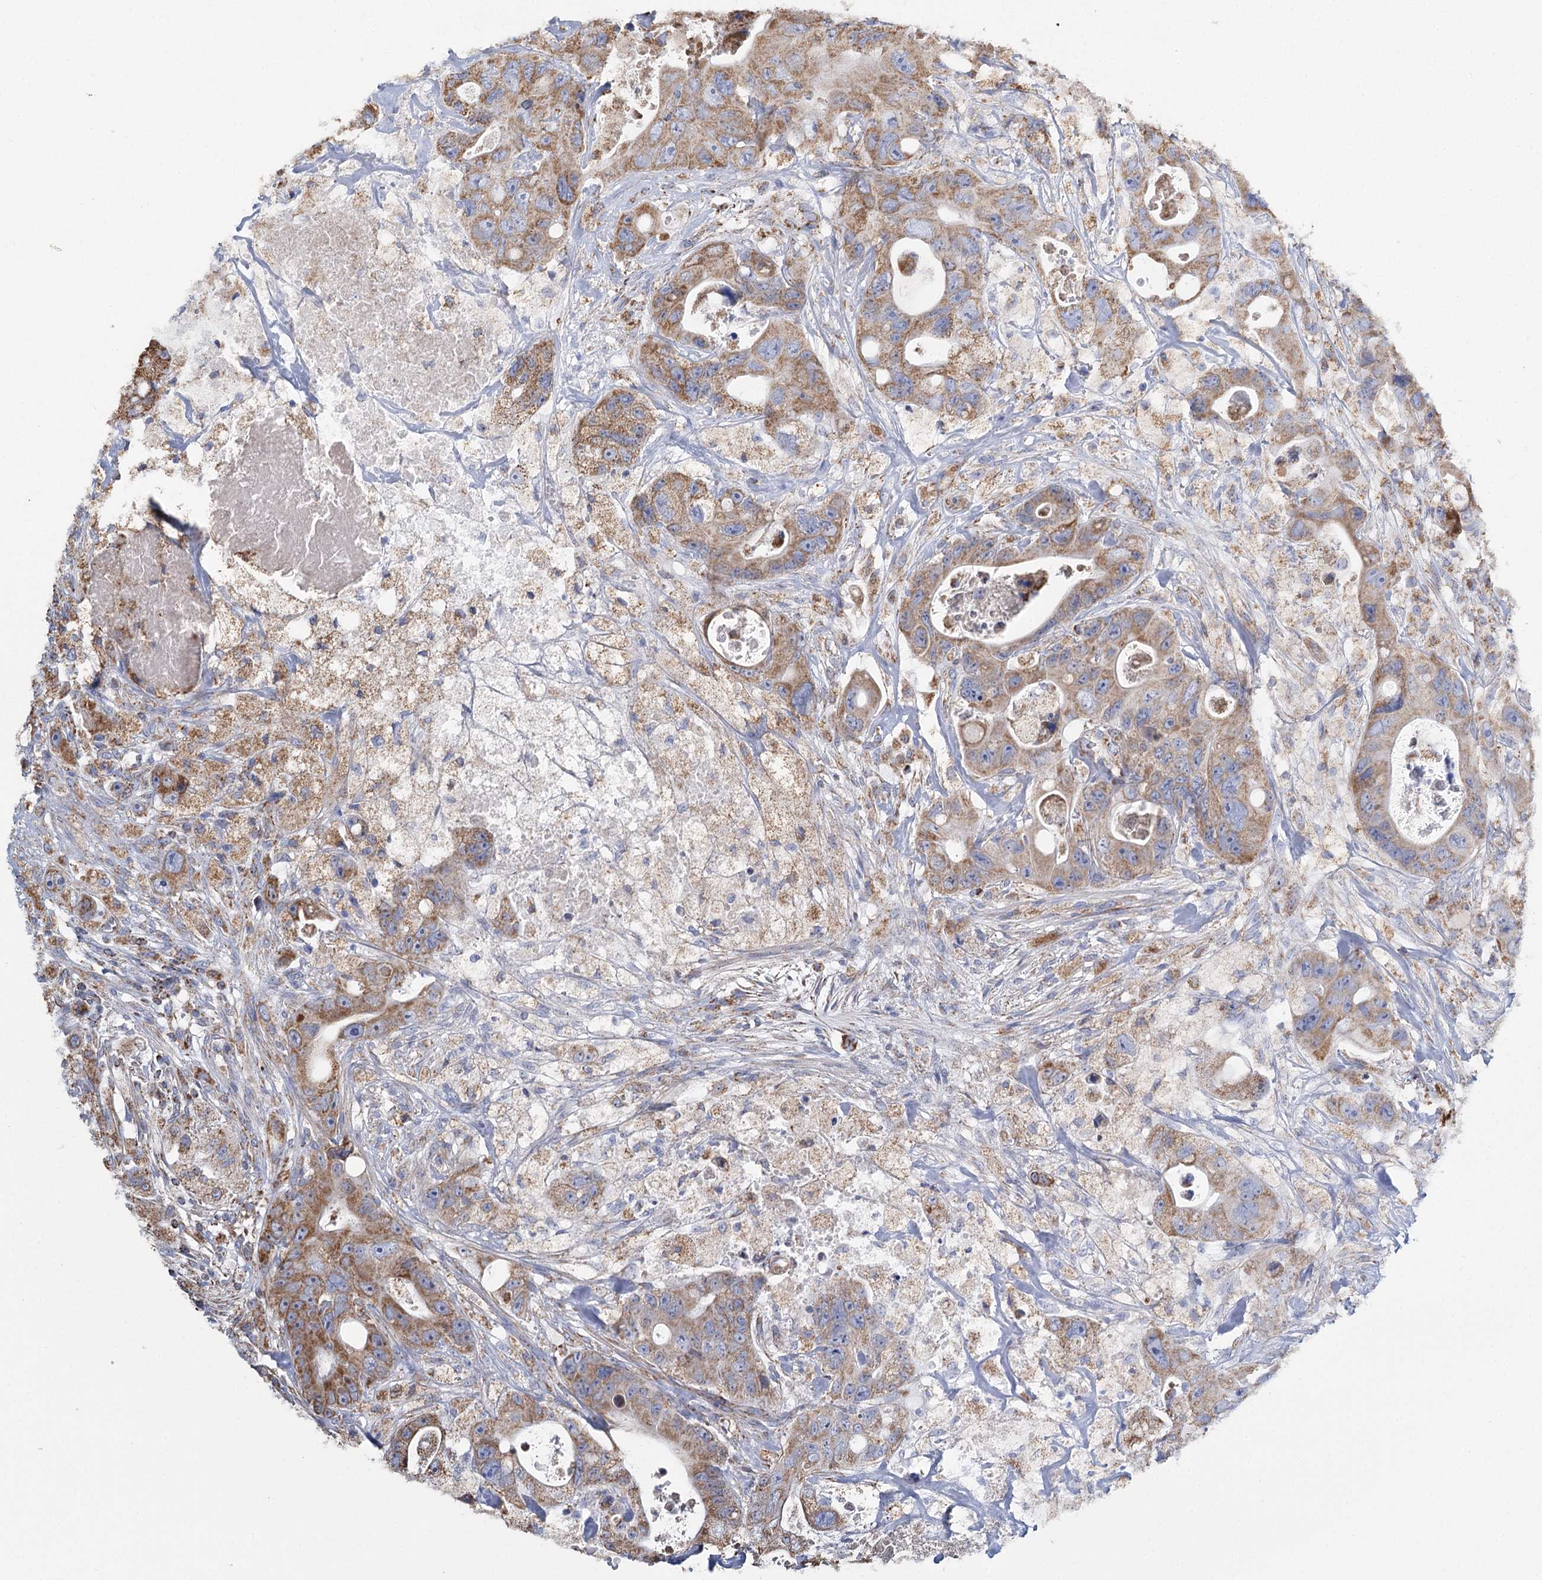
{"staining": {"intensity": "moderate", "quantity": ">75%", "location": "cytoplasmic/membranous"}, "tissue": "colorectal cancer", "cell_type": "Tumor cells", "image_type": "cancer", "snomed": [{"axis": "morphology", "description": "Adenocarcinoma, NOS"}, {"axis": "topography", "description": "Colon"}], "caption": "Brown immunohistochemical staining in human colorectal cancer exhibits moderate cytoplasmic/membranous staining in approximately >75% of tumor cells.", "gene": "MRPL44", "patient": {"sex": "female", "age": 46}}